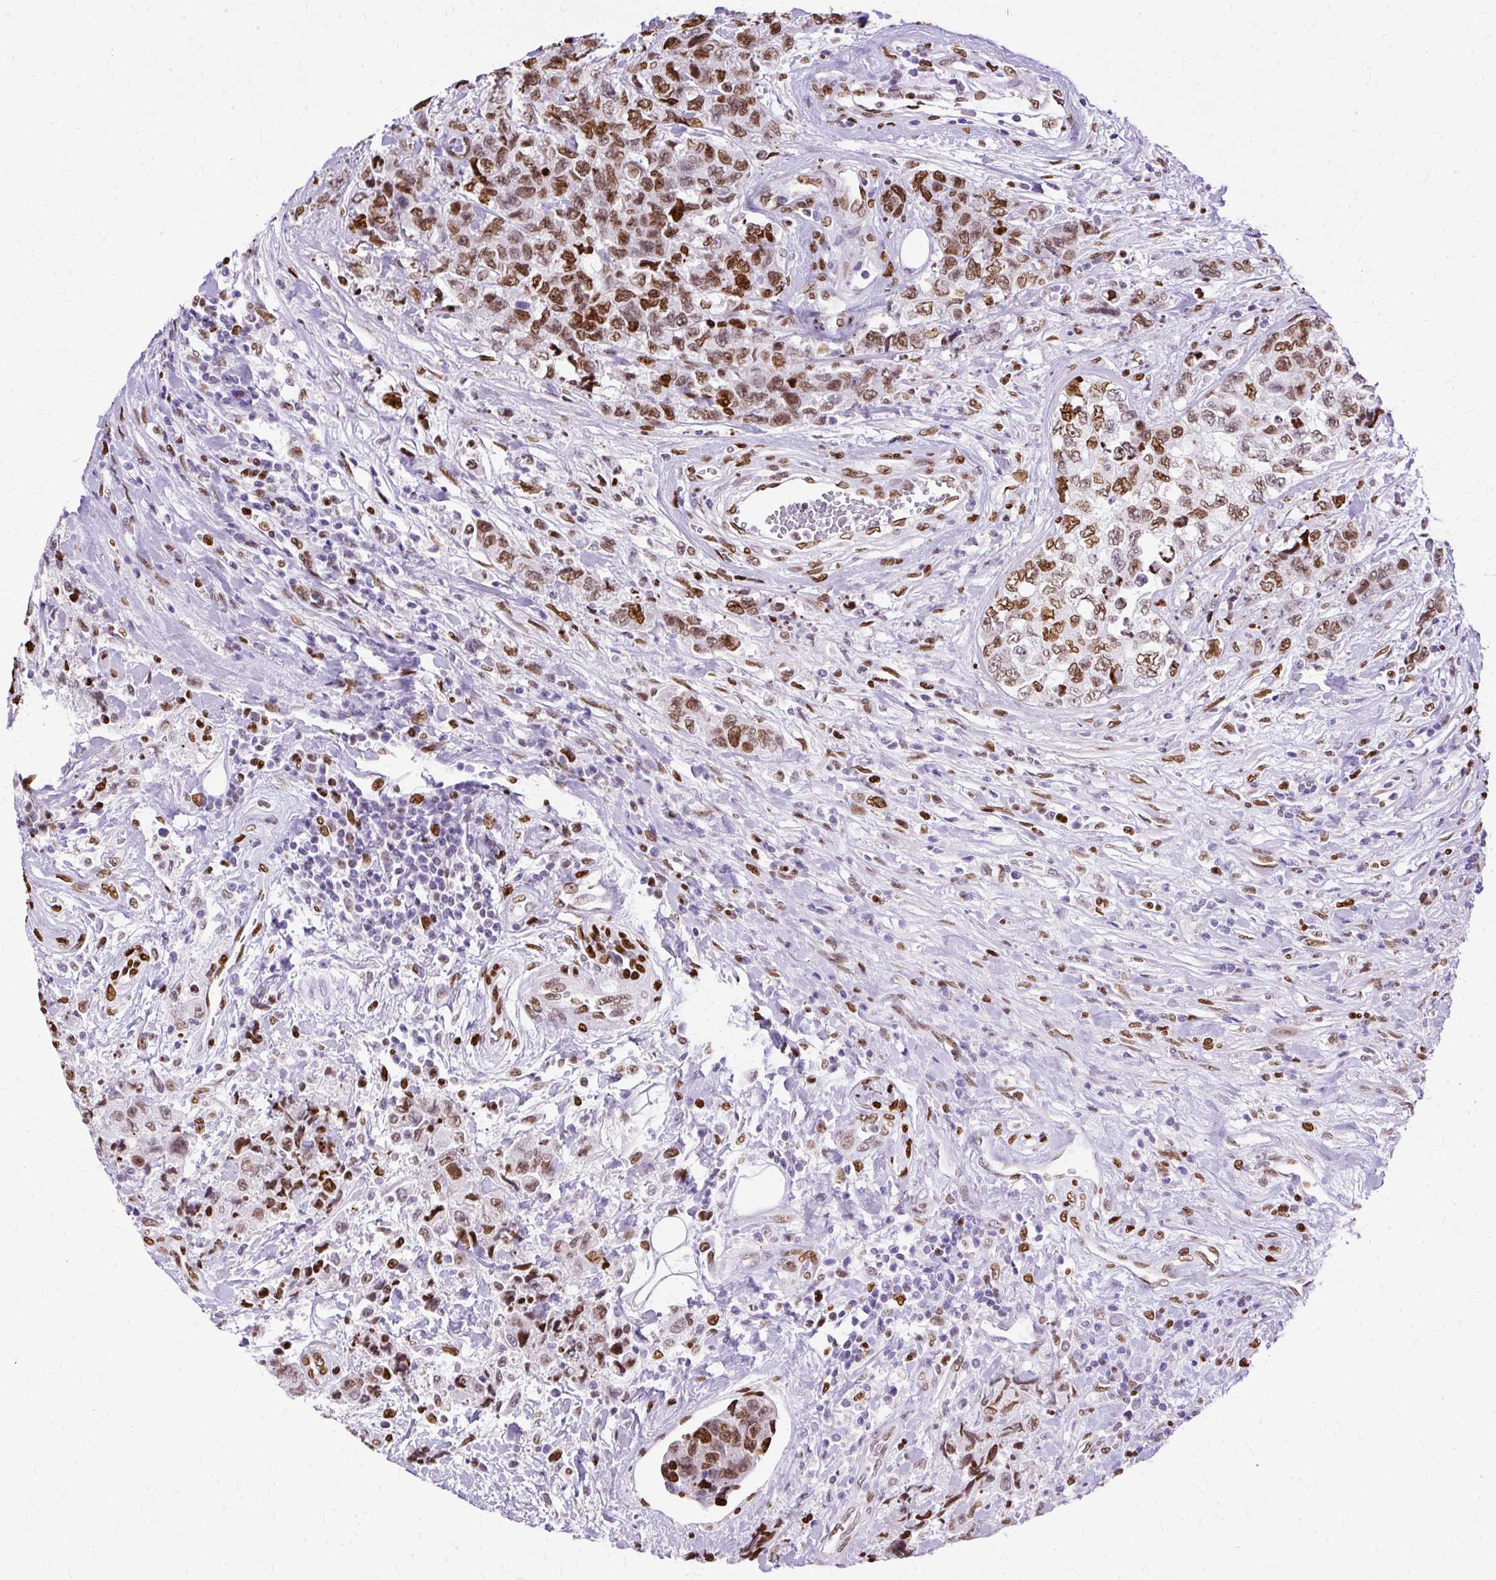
{"staining": {"intensity": "strong", "quantity": ">75%", "location": "nuclear"}, "tissue": "urothelial cancer", "cell_type": "Tumor cells", "image_type": "cancer", "snomed": [{"axis": "morphology", "description": "Urothelial carcinoma, High grade"}, {"axis": "topography", "description": "Urinary bladder"}], "caption": "Immunohistochemistry (IHC) micrograph of urothelial cancer stained for a protein (brown), which shows high levels of strong nuclear expression in approximately >75% of tumor cells.", "gene": "TMEM184C", "patient": {"sex": "female", "age": 78}}